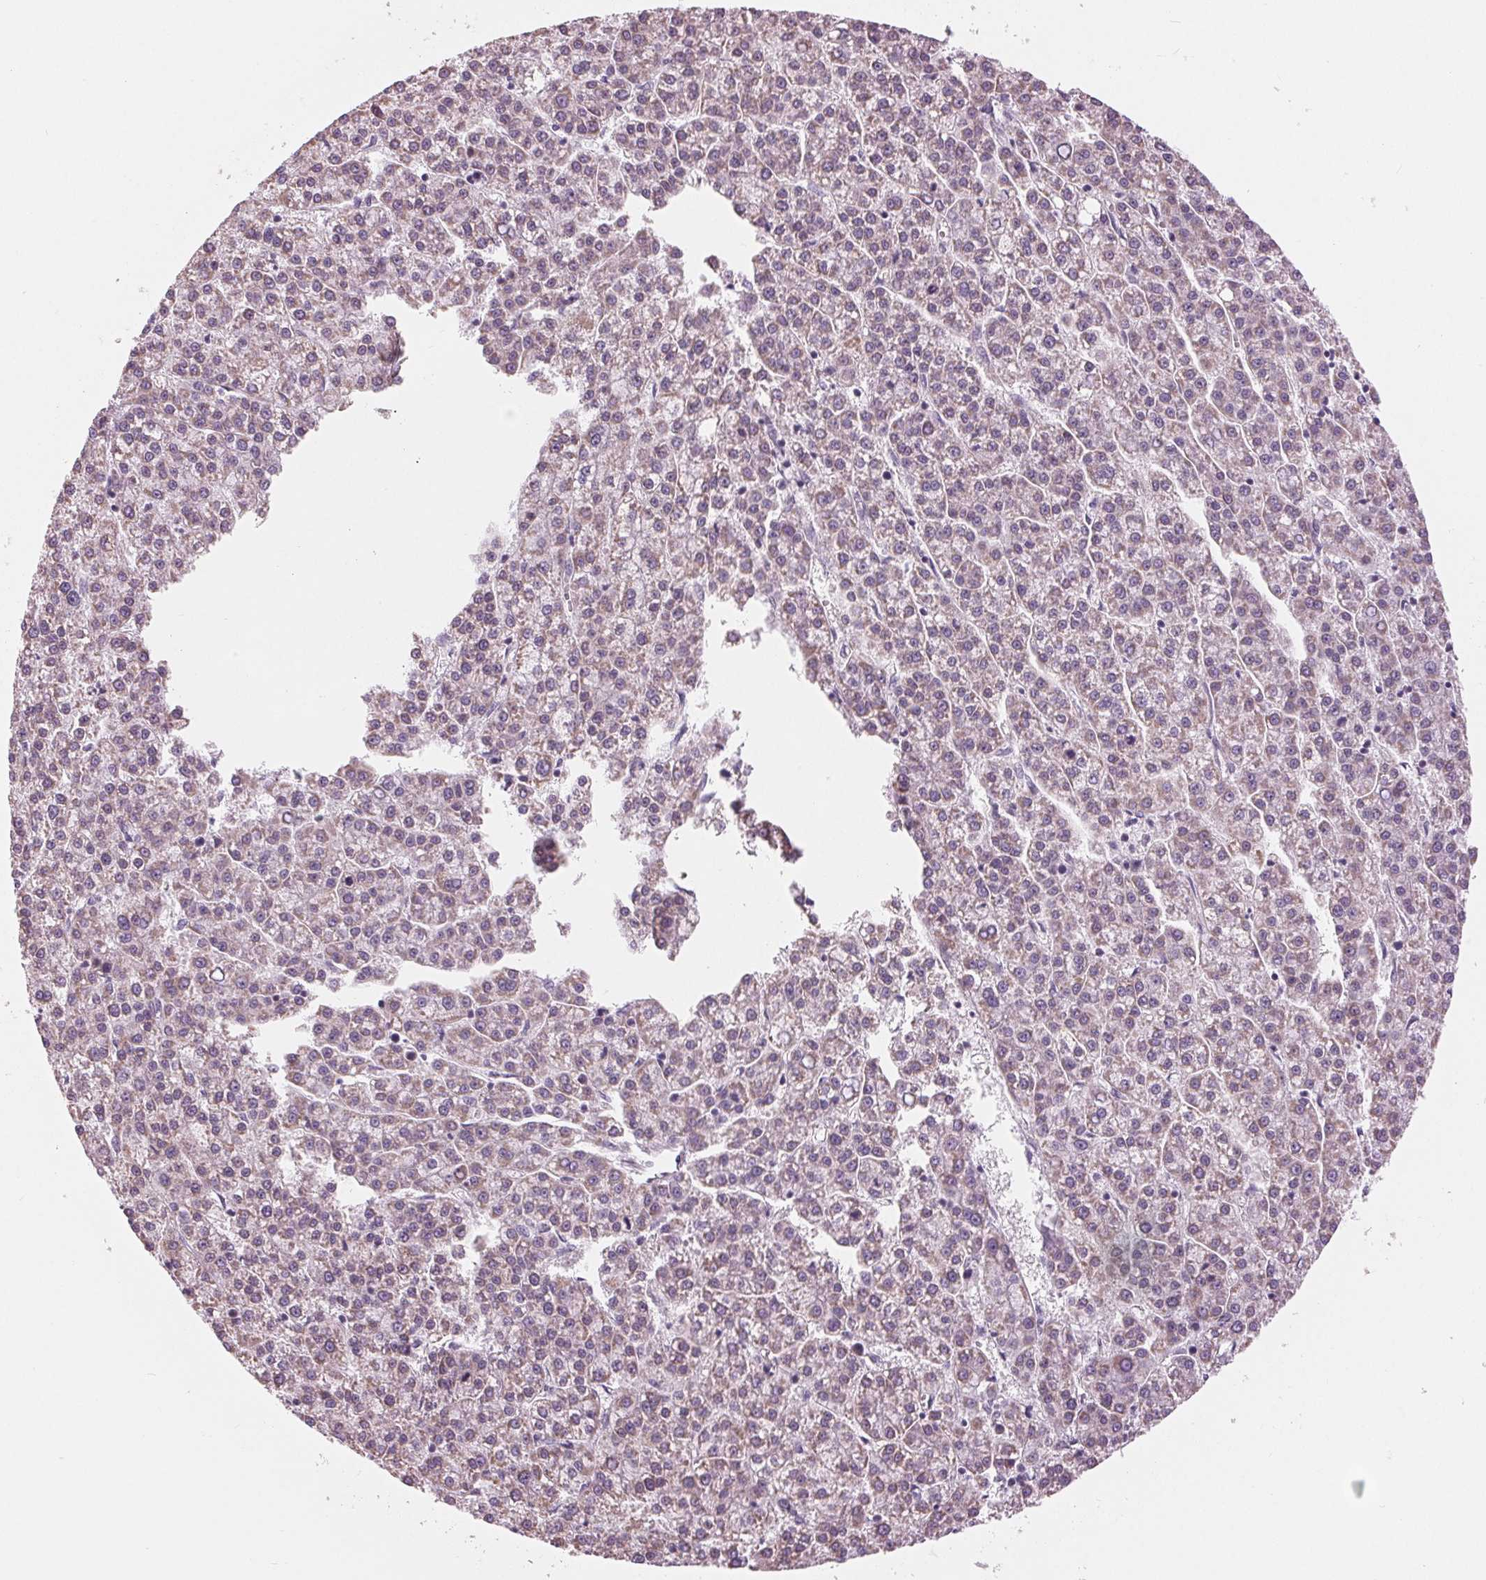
{"staining": {"intensity": "weak", "quantity": "25%-75%", "location": "cytoplasmic/membranous"}, "tissue": "liver cancer", "cell_type": "Tumor cells", "image_type": "cancer", "snomed": [{"axis": "morphology", "description": "Carcinoma, Hepatocellular, NOS"}, {"axis": "topography", "description": "Liver"}], "caption": "Protein staining of liver hepatocellular carcinoma tissue demonstrates weak cytoplasmic/membranous expression in approximately 25%-75% of tumor cells.", "gene": "SAMD4A", "patient": {"sex": "female", "age": 58}}